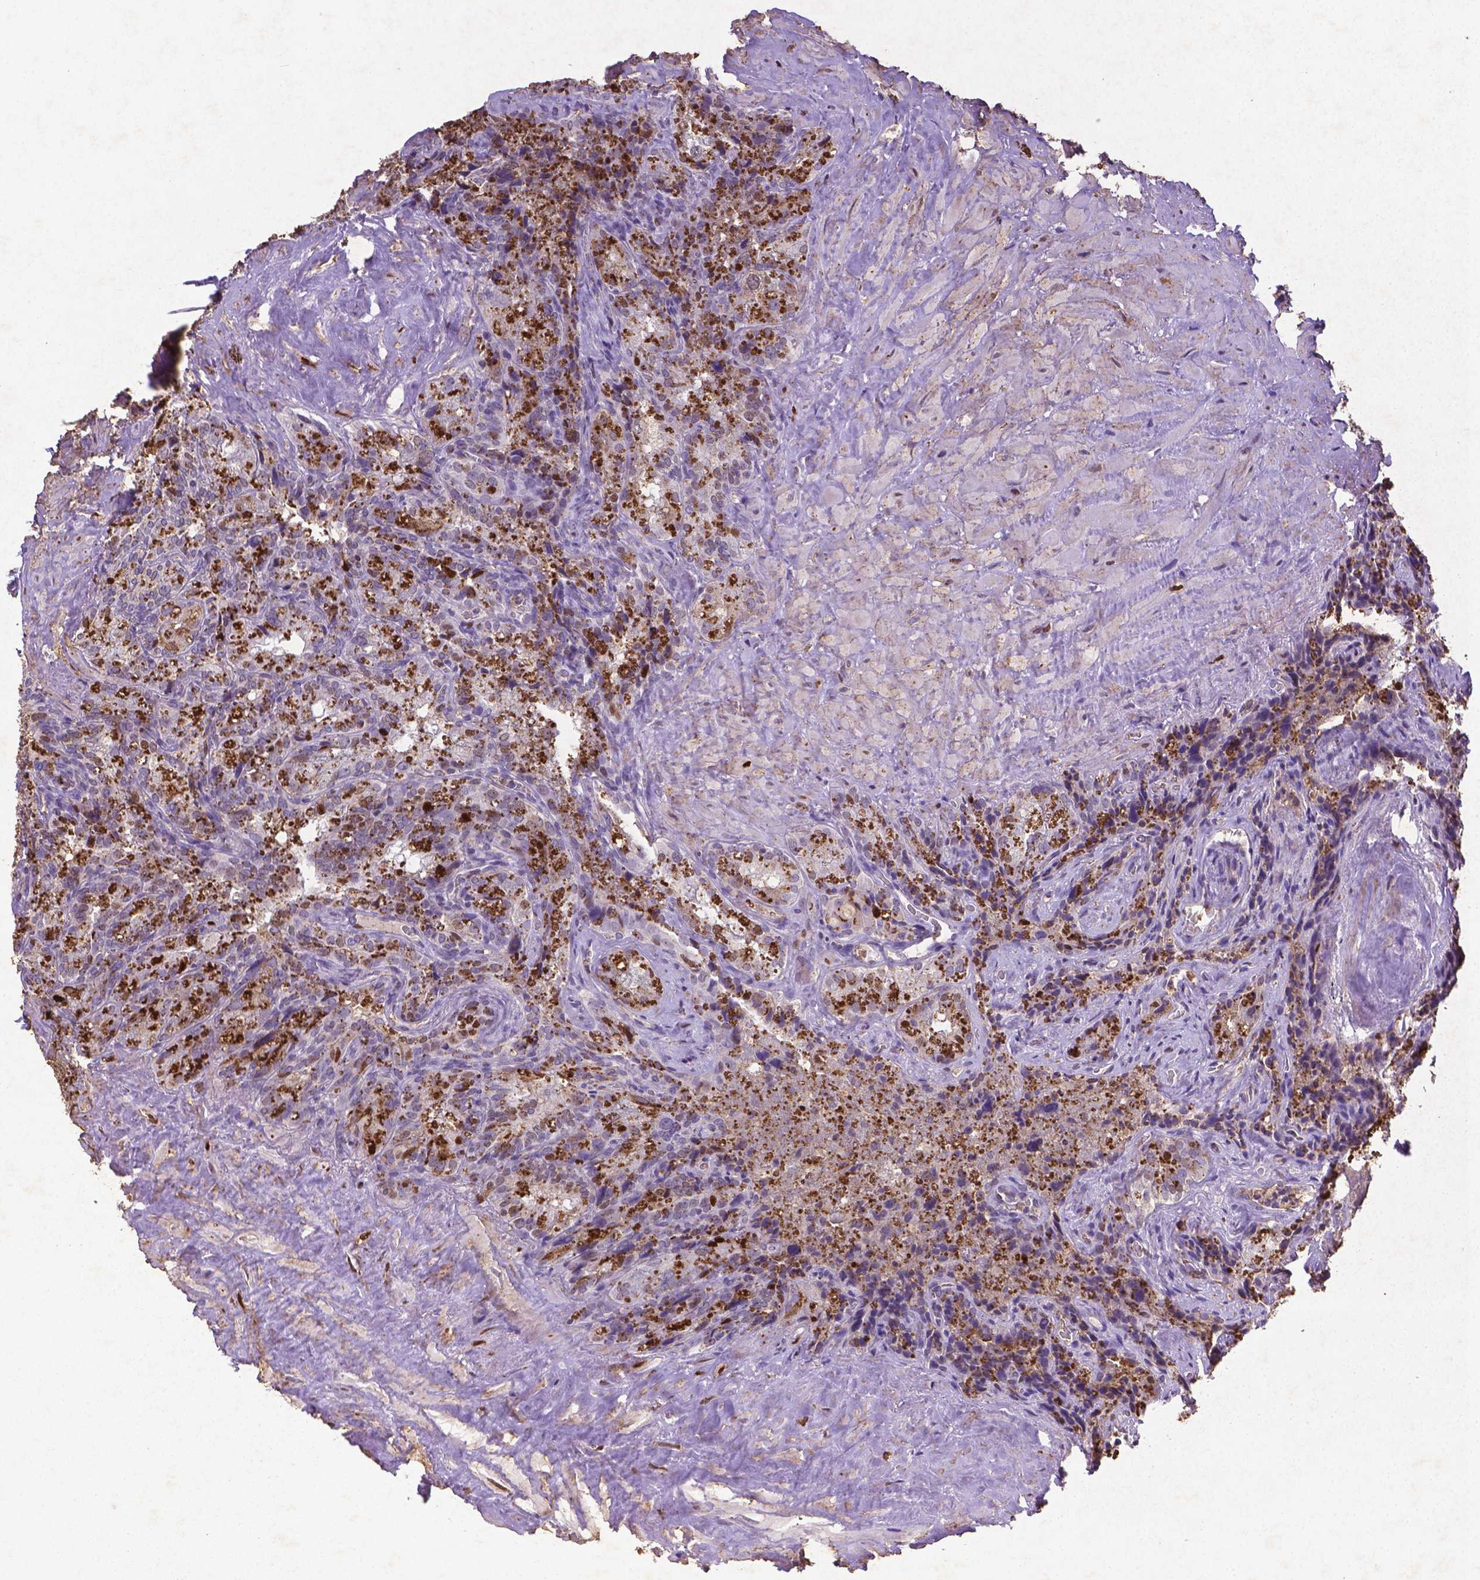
{"staining": {"intensity": "negative", "quantity": "none", "location": "none"}, "tissue": "seminal vesicle", "cell_type": "Glandular cells", "image_type": "normal", "snomed": [{"axis": "morphology", "description": "Normal tissue, NOS"}, {"axis": "topography", "description": "Prostate"}, {"axis": "topography", "description": "Seminal veicle"}], "caption": "The micrograph displays no staining of glandular cells in benign seminal vesicle. Nuclei are stained in blue.", "gene": "CDKN1A", "patient": {"sex": "male", "age": 71}}